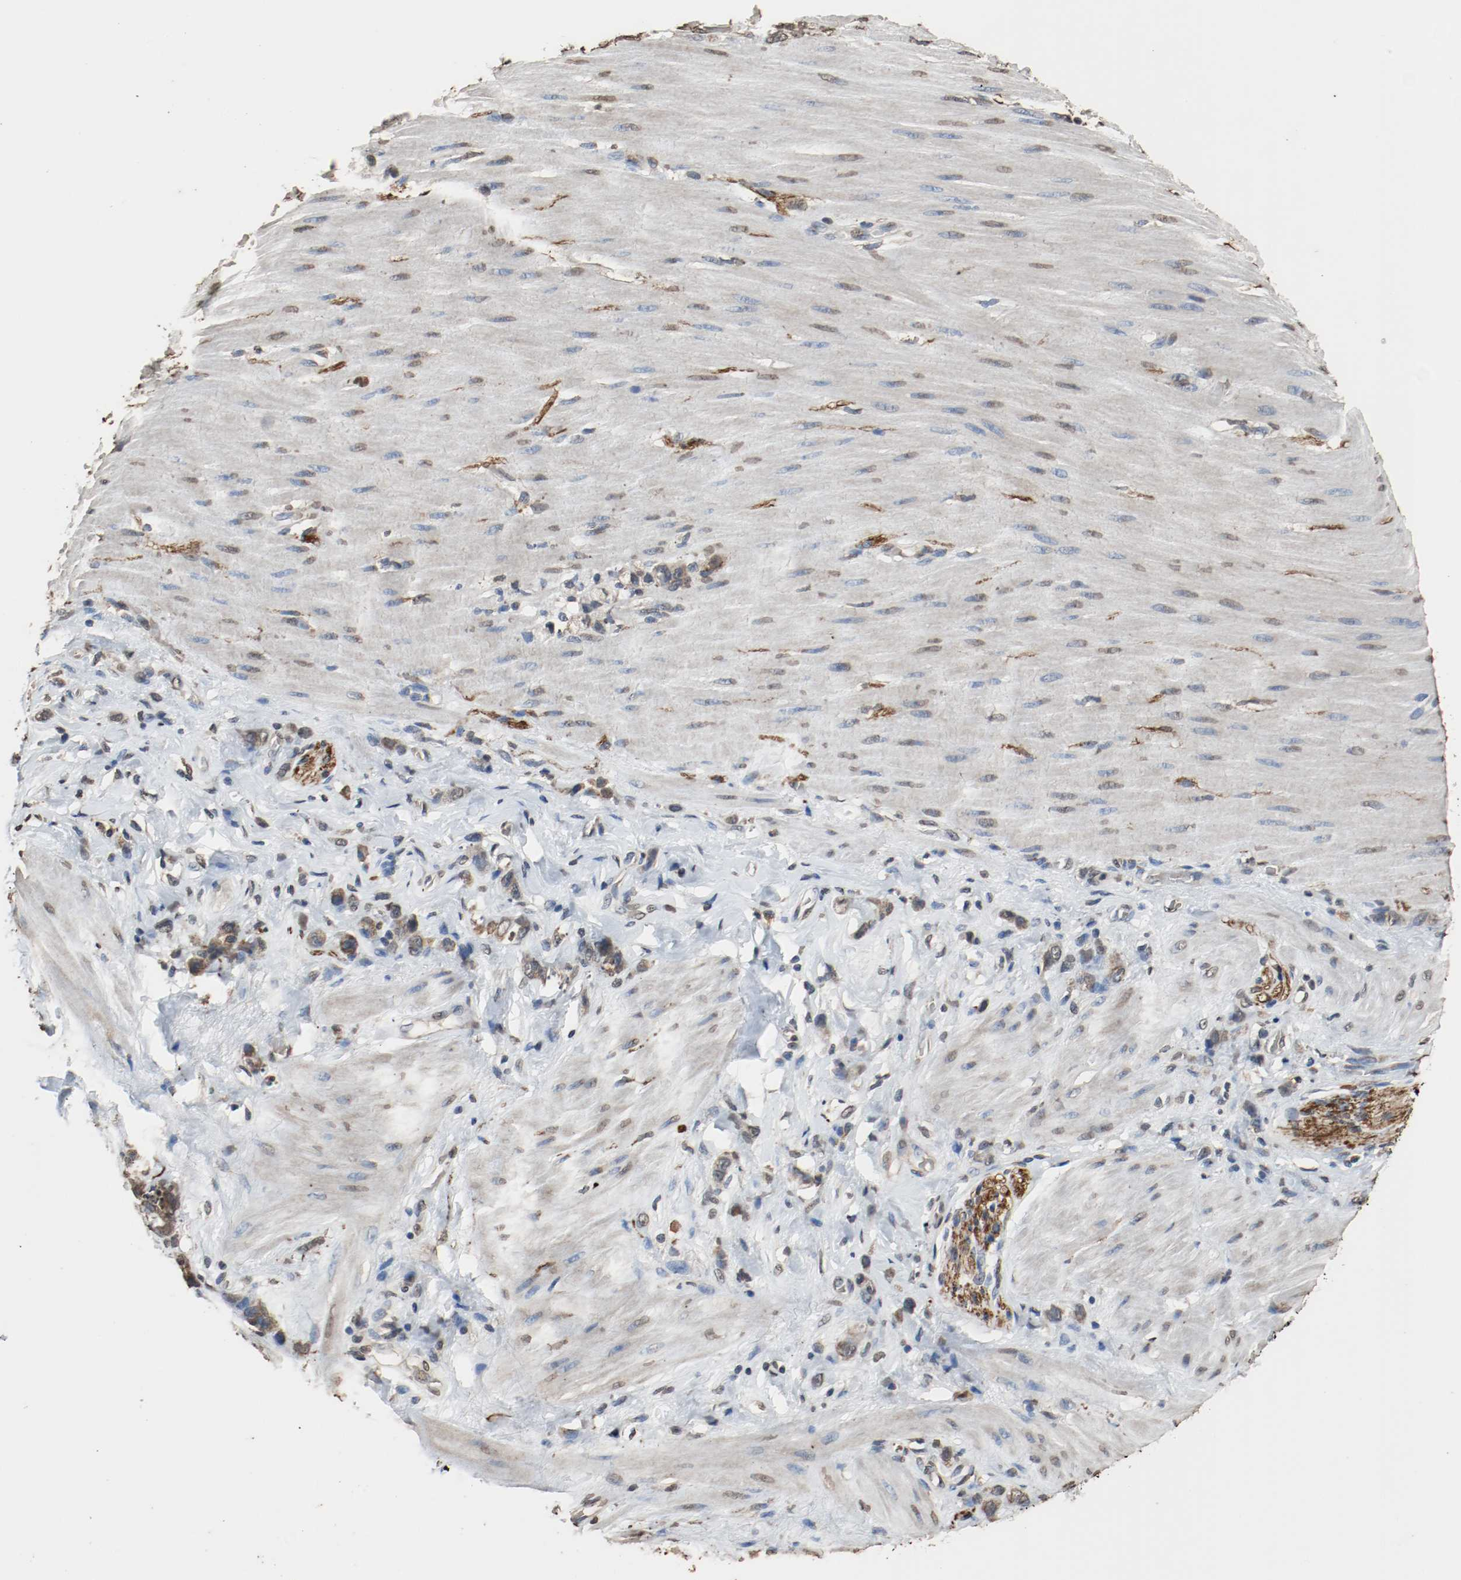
{"staining": {"intensity": "moderate", "quantity": ">75%", "location": "cytoplasmic/membranous"}, "tissue": "stomach cancer", "cell_type": "Tumor cells", "image_type": "cancer", "snomed": [{"axis": "morphology", "description": "Adenocarcinoma, NOS"}, {"axis": "topography", "description": "Stomach"}], "caption": "Adenocarcinoma (stomach) was stained to show a protein in brown. There is medium levels of moderate cytoplasmic/membranous staining in about >75% of tumor cells.", "gene": "RTN4", "patient": {"sex": "male", "age": 82}}